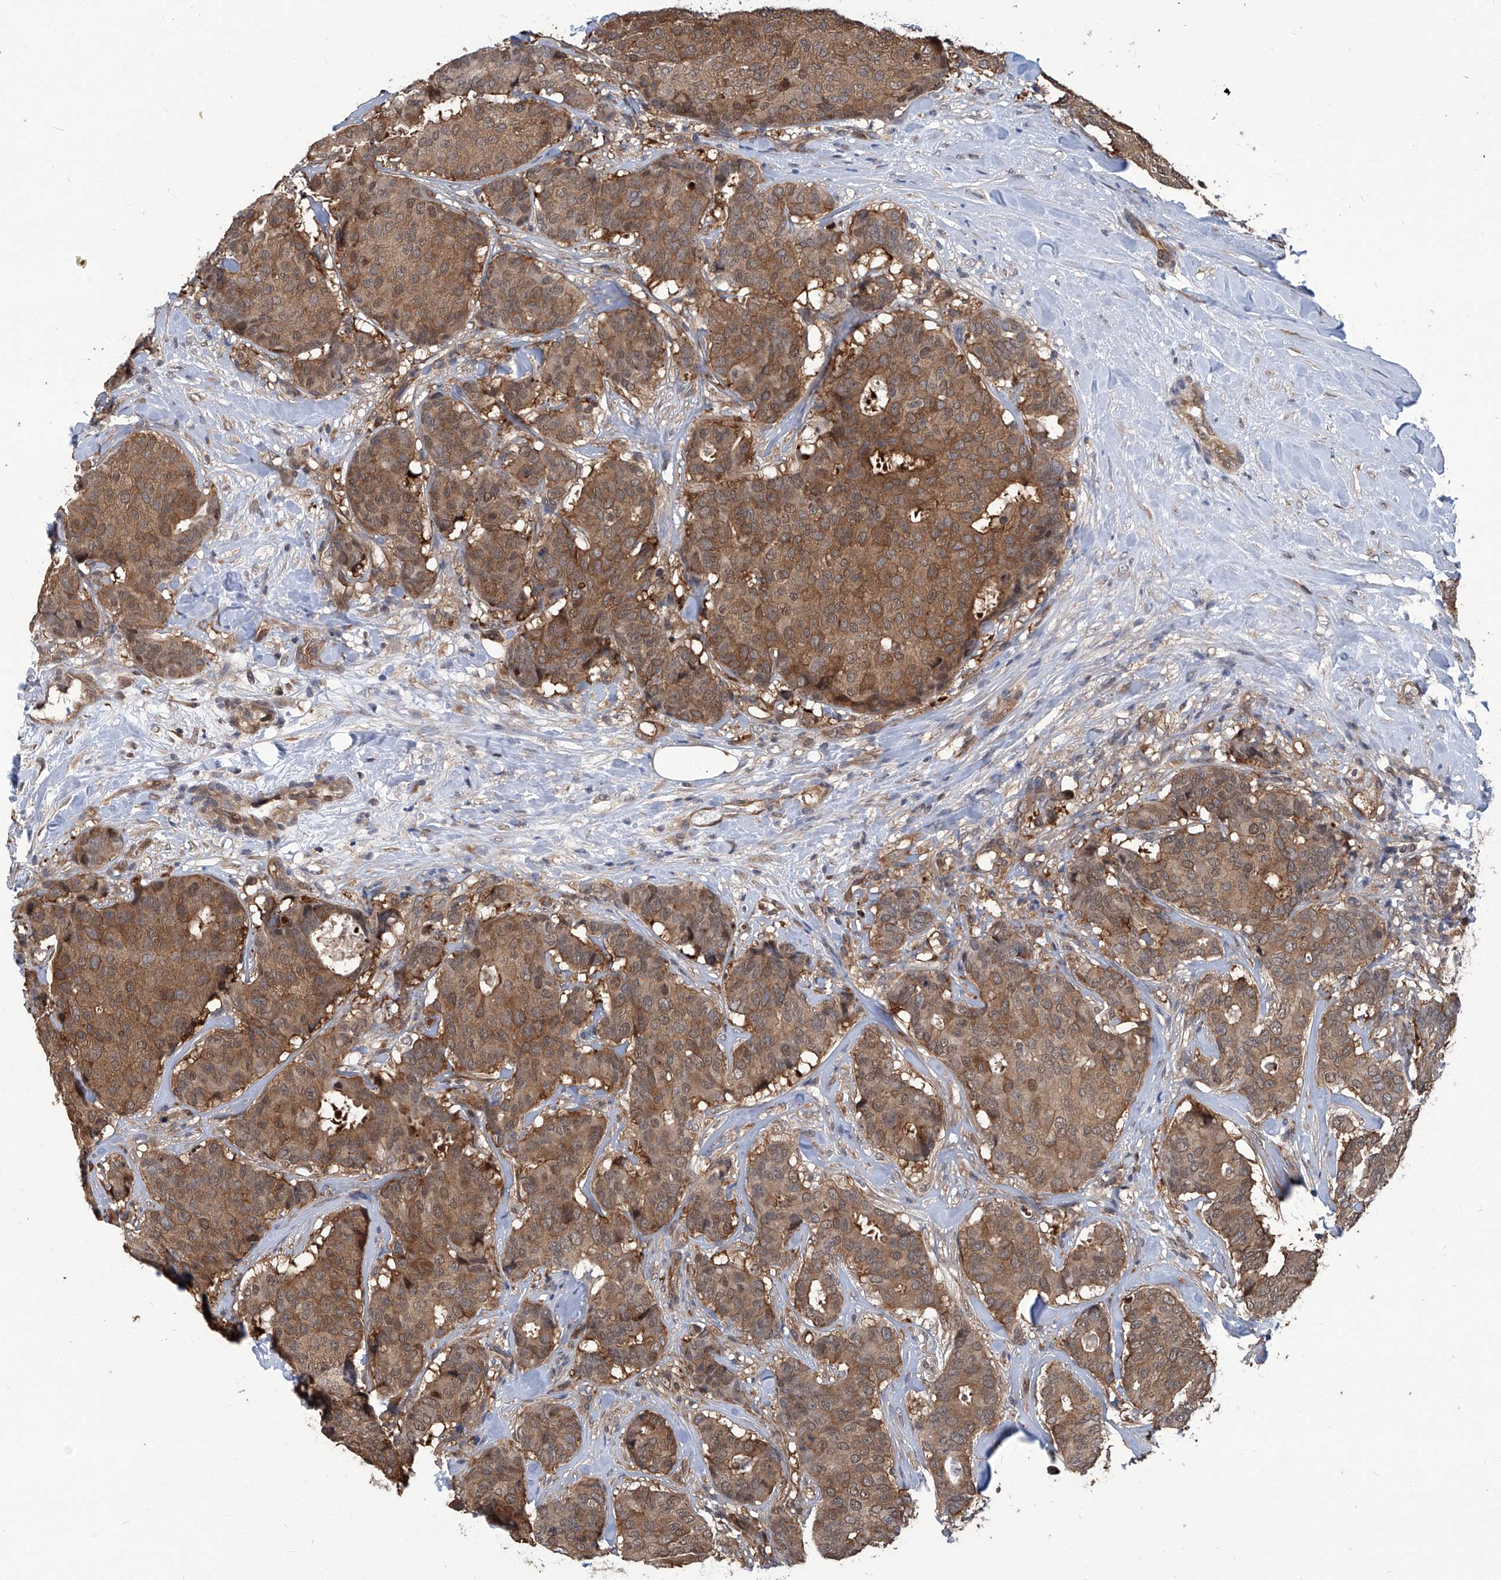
{"staining": {"intensity": "moderate", "quantity": ">75%", "location": "cytoplasmic/membranous"}, "tissue": "breast cancer", "cell_type": "Tumor cells", "image_type": "cancer", "snomed": [{"axis": "morphology", "description": "Duct carcinoma"}, {"axis": "topography", "description": "Breast"}], "caption": "An immunohistochemistry micrograph of neoplastic tissue is shown. Protein staining in brown labels moderate cytoplasmic/membranous positivity in breast infiltrating ductal carcinoma within tumor cells. (Brightfield microscopy of DAB IHC at high magnification).", "gene": "PSMB1", "patient": {"sex": "female", "age": 75}}